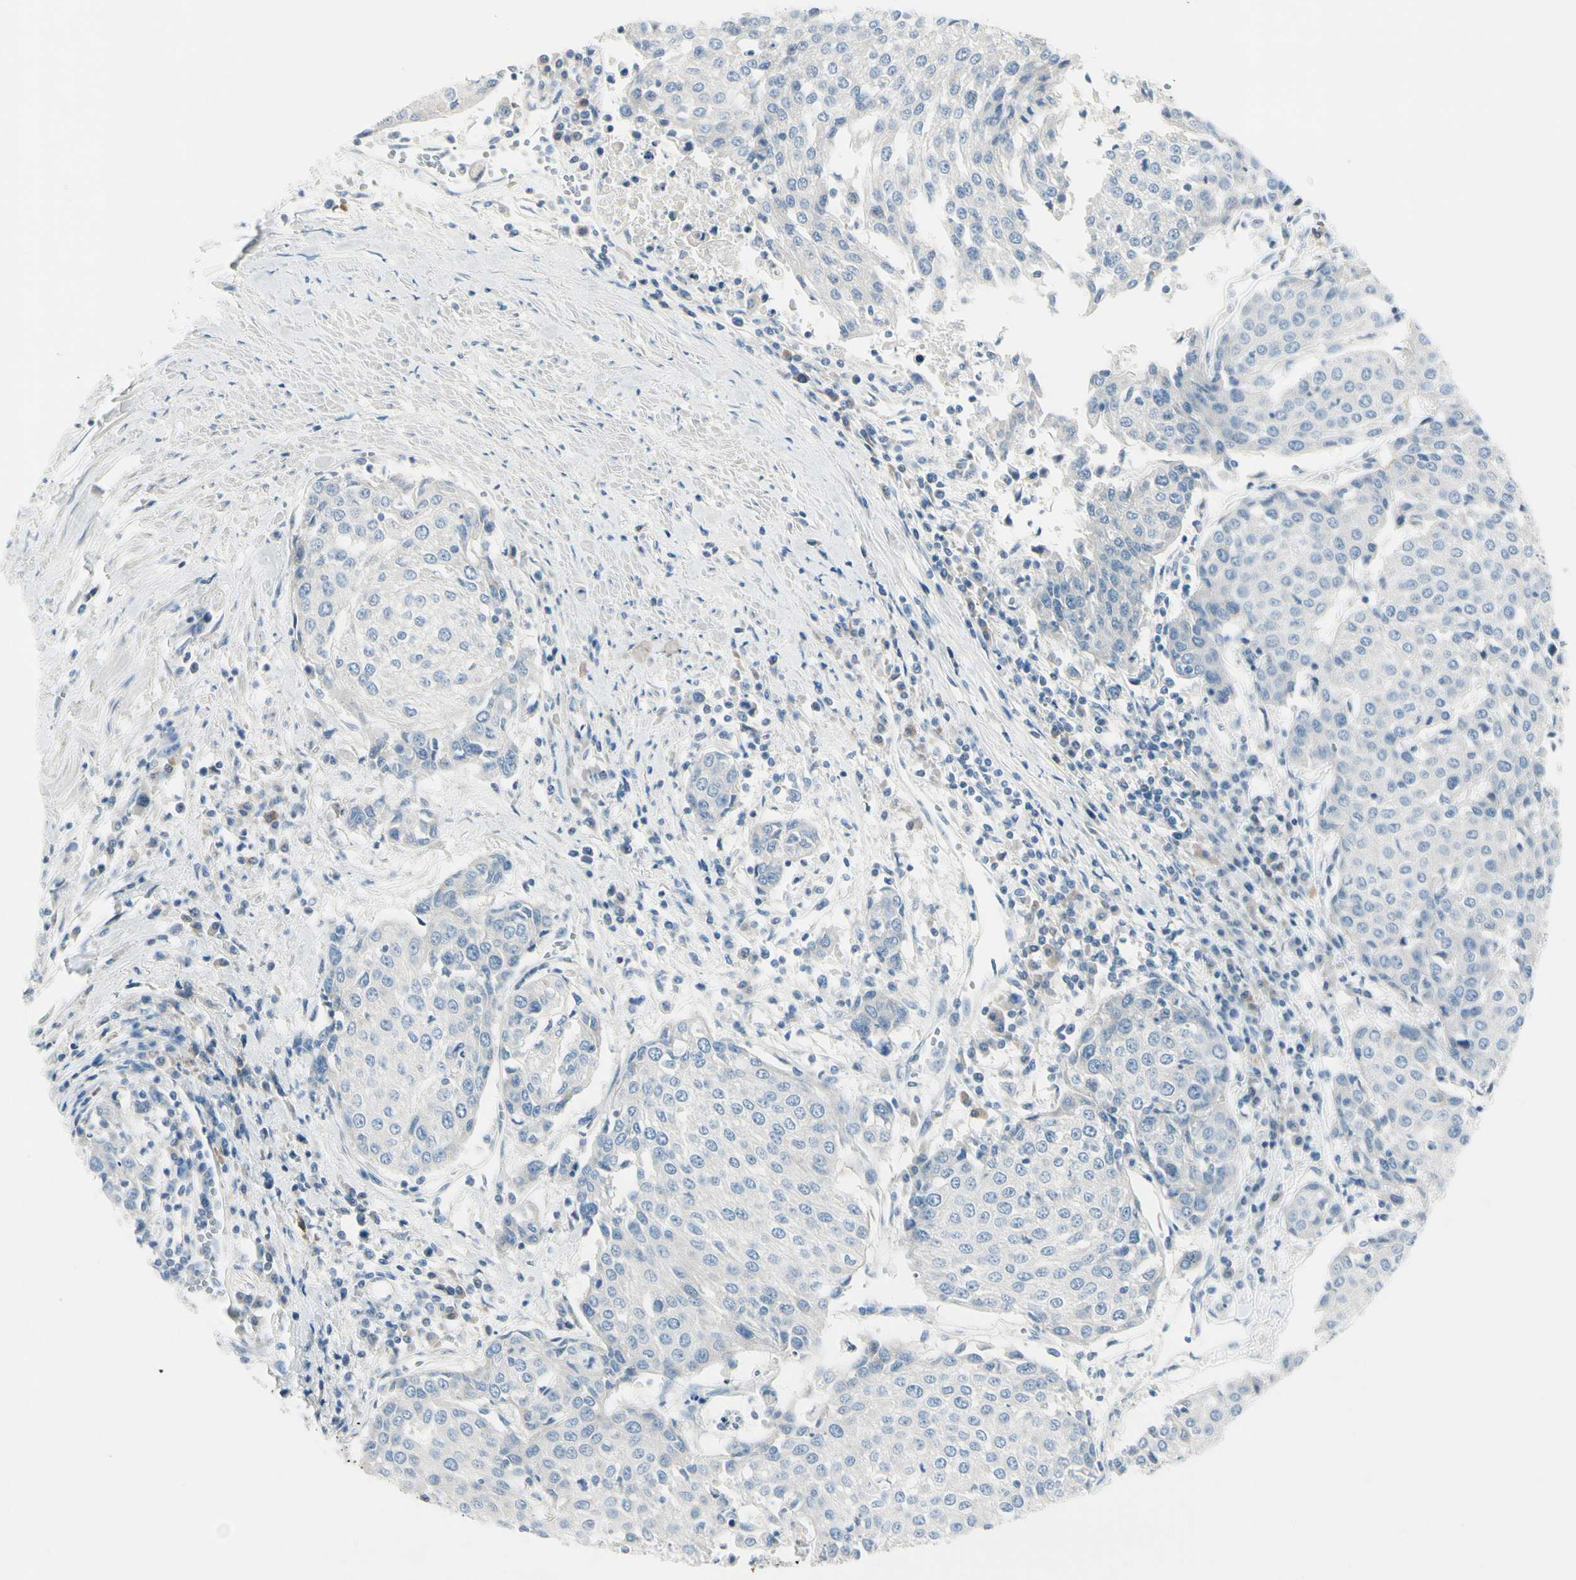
{"staining": {"intensity": "negative", "quantity": "none", "location": "none"}, "tissue": "urothelial cancer", "cell_type": "Tumor cells", "image_type": "cancer", "snomed": [{"axis": "morphology", "description": "Urothelial carcinoma, High grade"}, {"axis": "topography", "description": "Urinary bladder"}], "caption": "The photomicrograph exhibits no significant staining in tumor cells of high-grade urothelial carcinoma.", "gene": "PEBP1", "patient": {"sex": "female", "age": 85}}